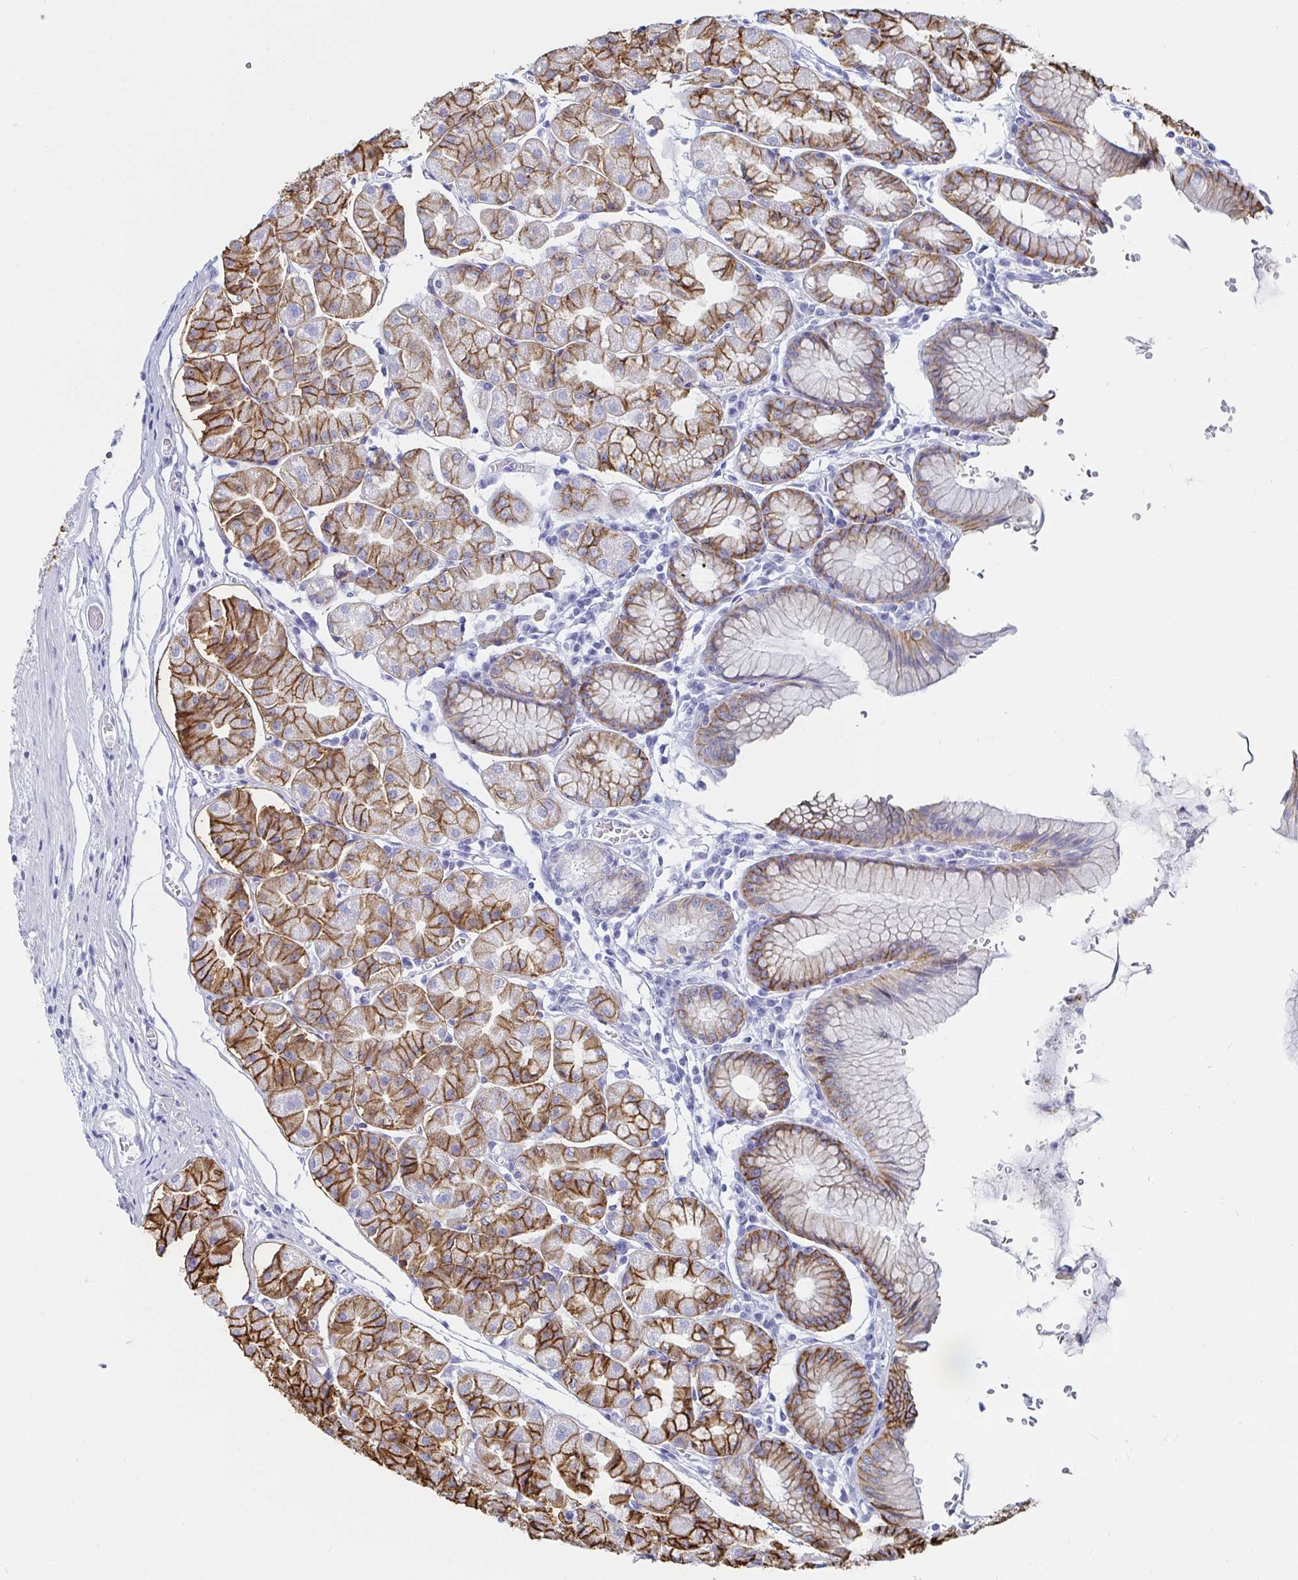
{"staining": {"intensity": "strong", "quantity": "25%-75%", "location": "cytoplasmic/membranous"}, "tissue": "stomach", "cell_type": "Glandular cells", "image_type": "normal", "snomed": [{"axis": "morphology", "description": "Normal tissue, NOS"}, {"axis": "topography", "description": "Stomach"}], "caption": "High-magnification brightfield microscopy of benign stomach stained with DAB (3,3'-diaminobenzidine) (brown) and counterstained with hematoxylin (blue). glandular cells exhibit strong cytoplasmic/membranous positivity is present in about25%-75% of cells.", "gene": "CA9", "patient": {"sex": "male", "age": 55}}